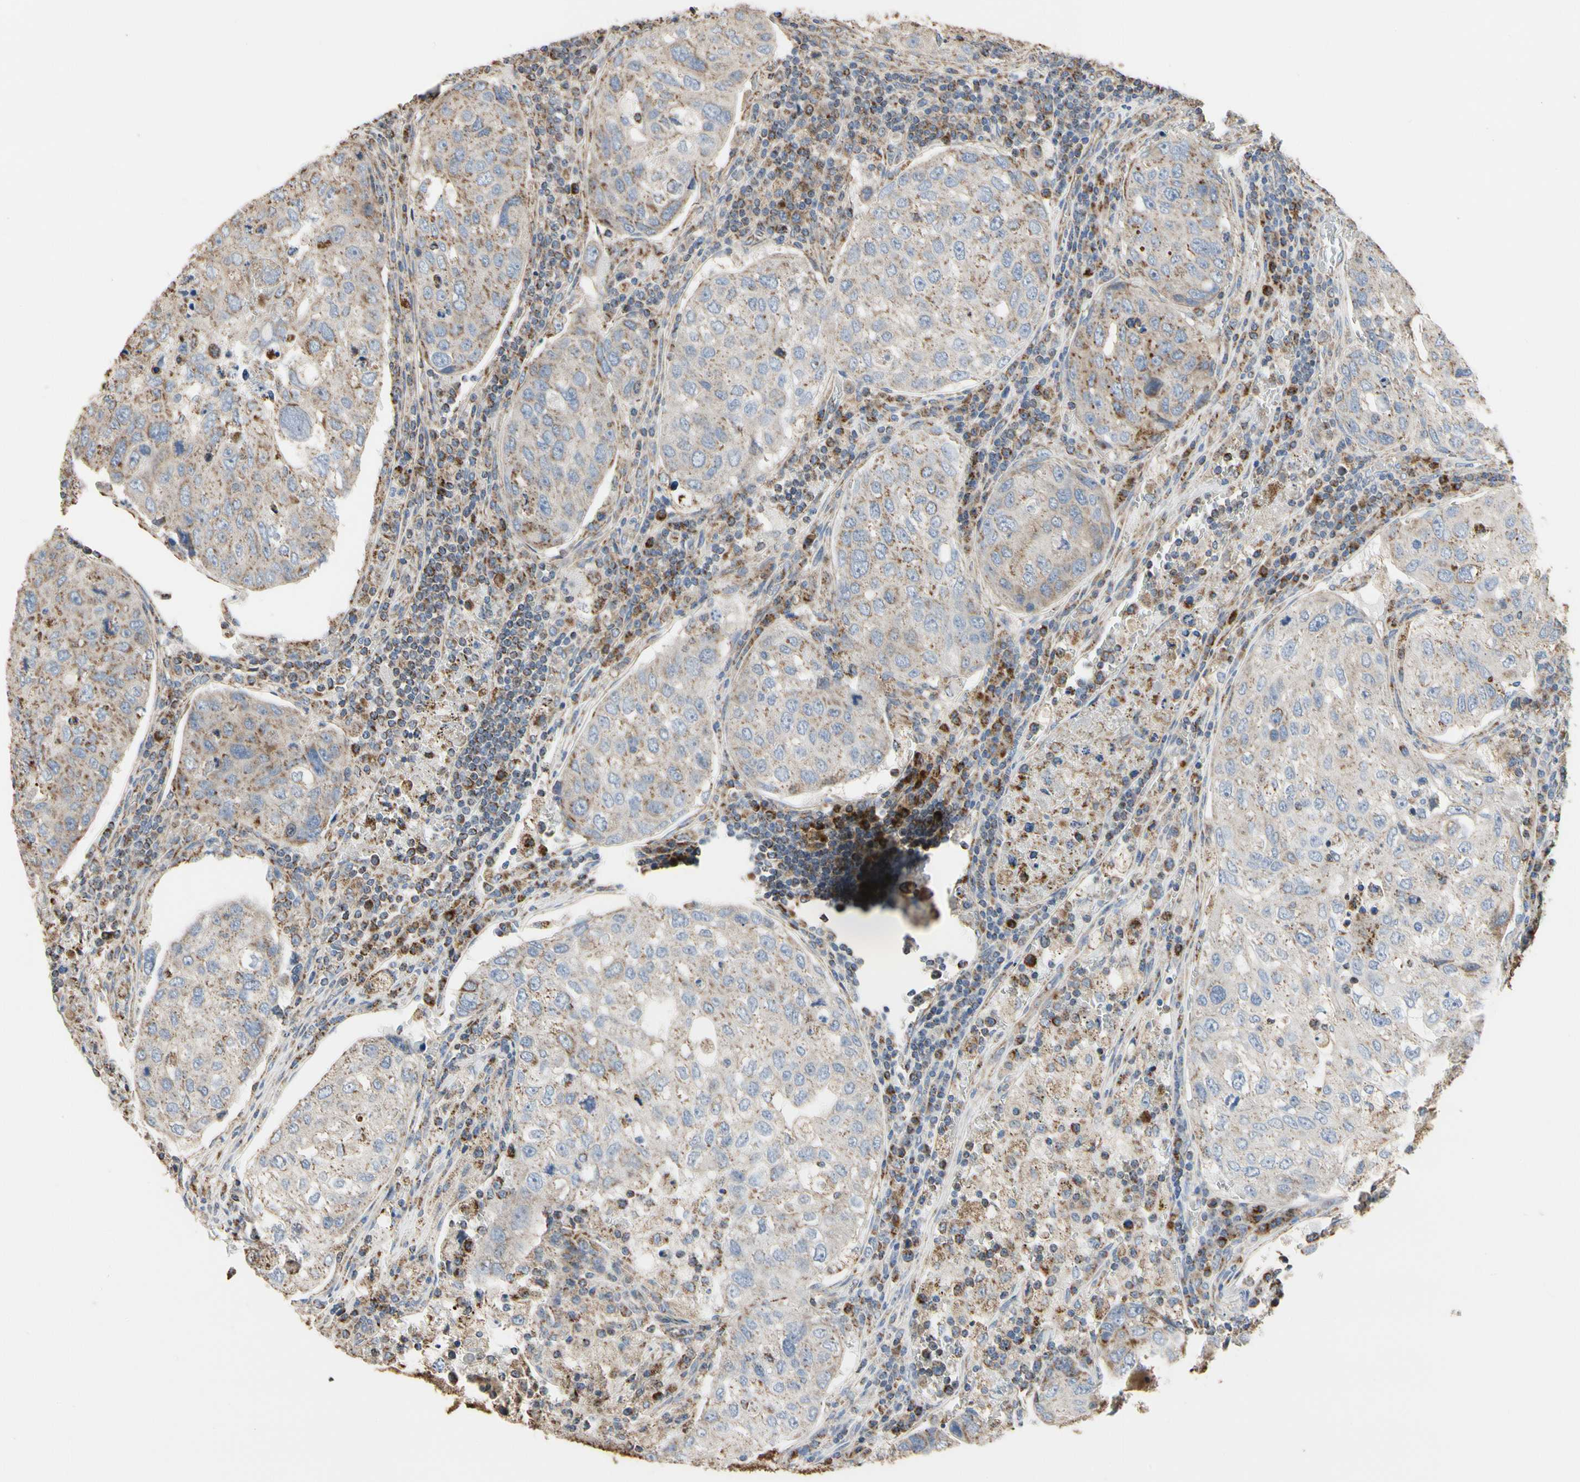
{"staining": {"intensity": "weak", "quantity": "25%-75%", "location": "cytoplasmic/membranous"}, "tissue": "urothelial cancer", "cell_type": "Tumor cells", "image_type": "cancer", "snomed": [{"axis": "morphology", "description": "Urothelial carcinoma, High grade"}, {"axis": "topography", "description": "Lymph node"}, {"axis": "topography", "description": "Urinary bladder"}], "caption": "Tumor cells show low levels of weak cytoplasmic/membranous expression in about 25%-75% of cells in high-grade urothelial carcinoma.", "gene": "TUBA1A", "patient": {"sex": "male", "age": 51}}